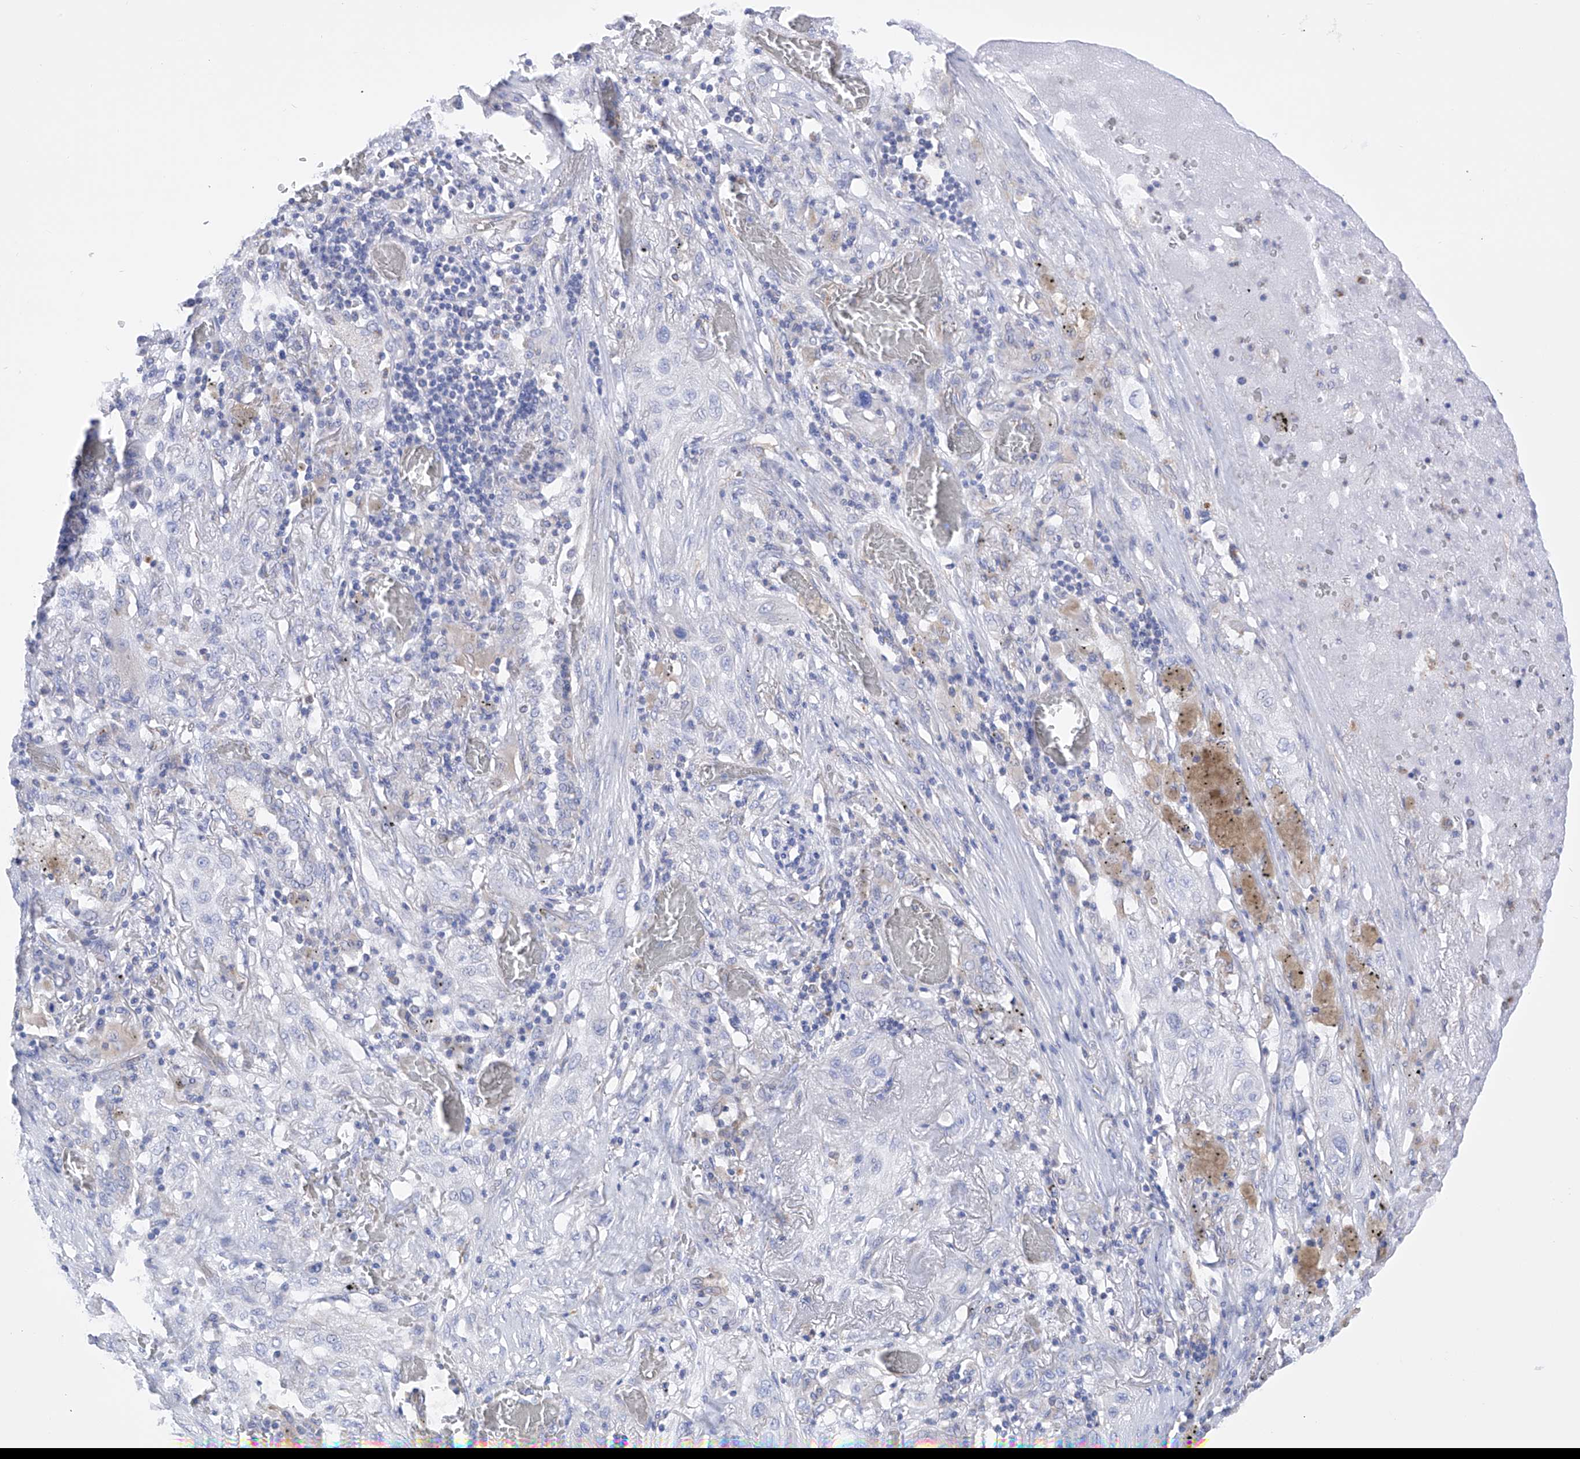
{"staining": {"intensity": "negative", "quantity": "none", "location": "none"}, "tissue": "lung cancer", "cell_type": "Tumor cells", "image_type": "cancer", "snomed": [{"axis": "morphology", "description": "Squamous cell carcinoma, NOS"}, {"axis": "topography", "description": "Lung"}], "caption": "There is no significant staining in tumor cells of lung squamous cell carcinoma.", "gene": "FLG", "patient": {"sex": "female", "age": 47}}